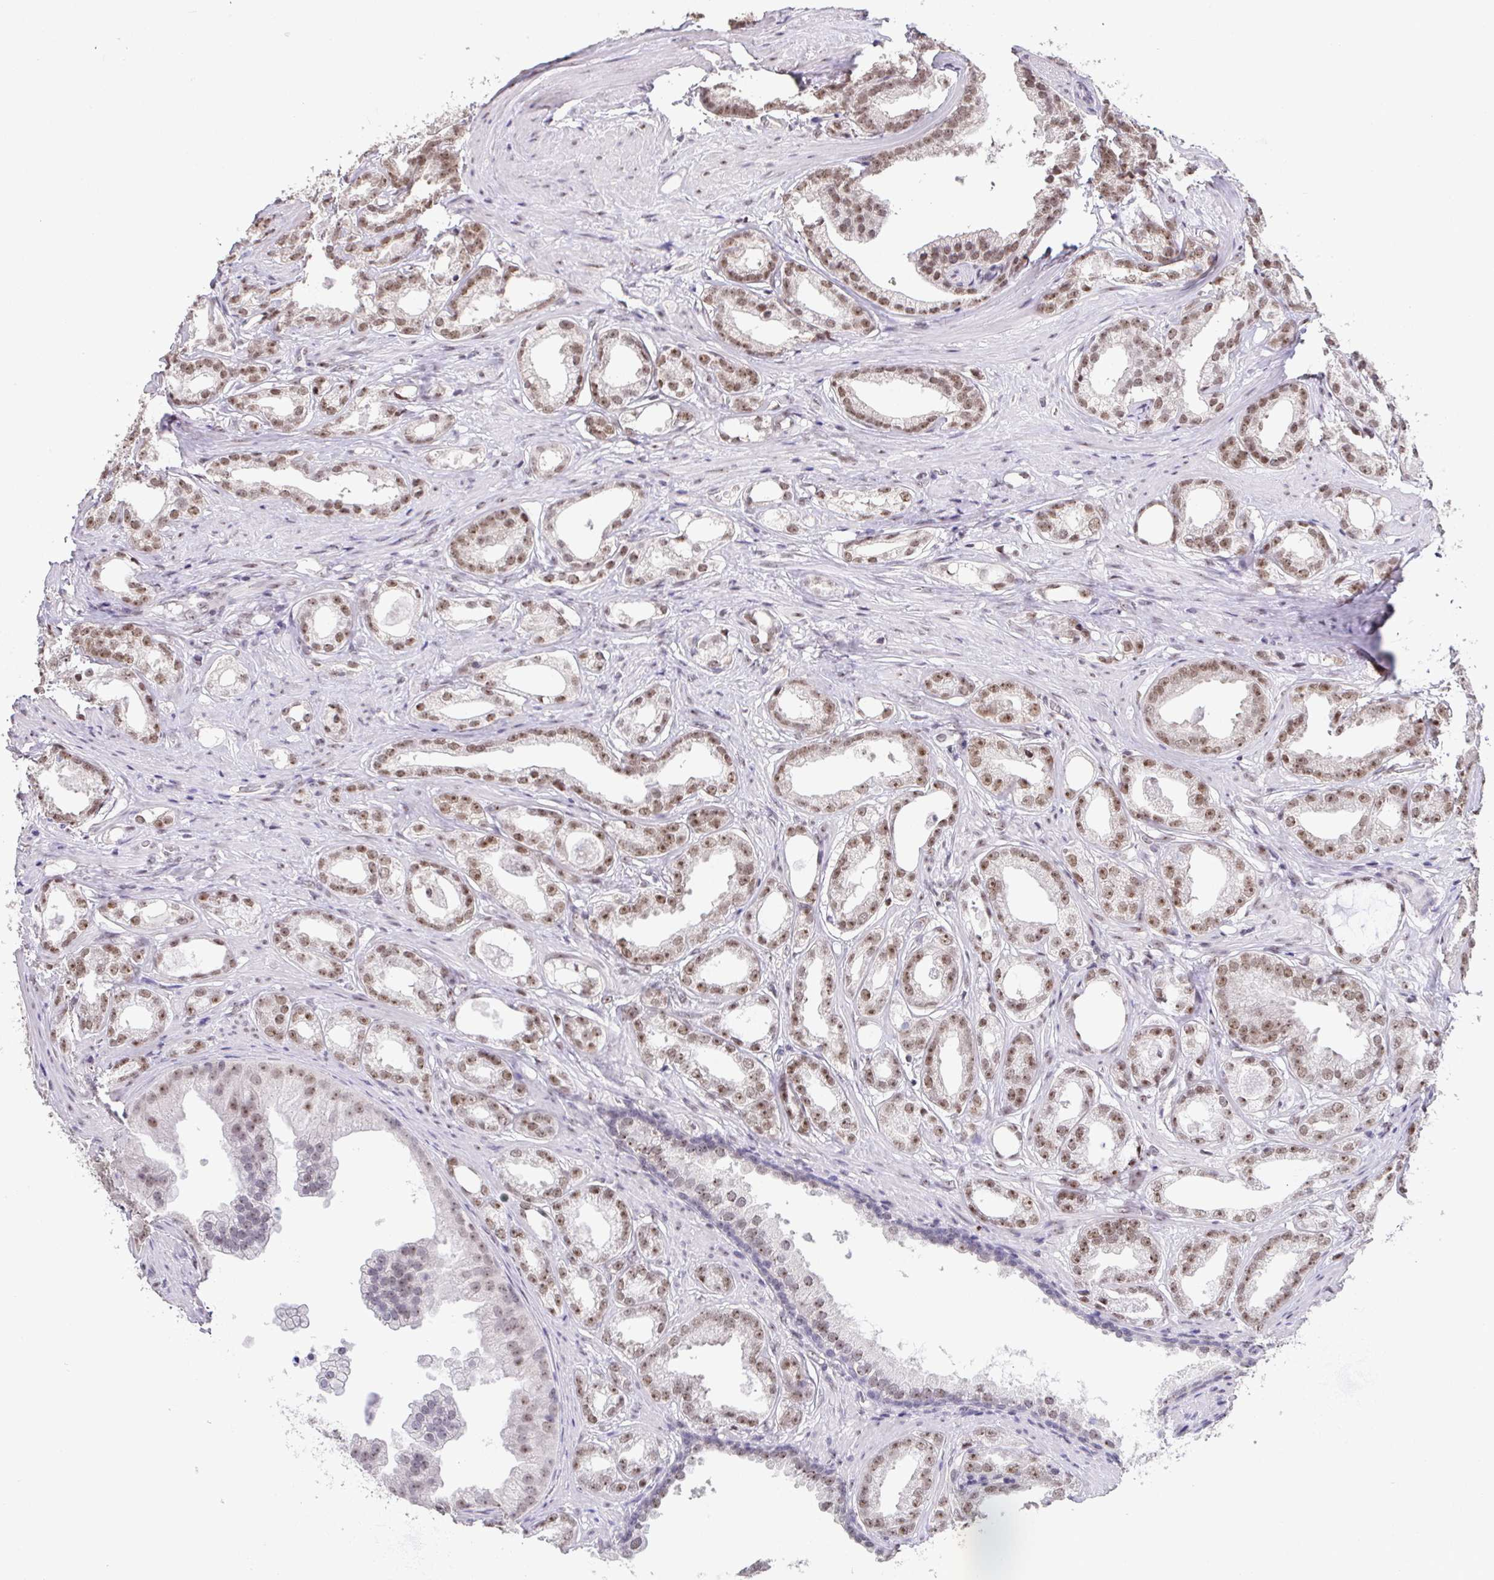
{"staining": {"intensity": "moderate", "quantity": ">75%", "location": "nuclear"}, "tissue": "prostate cancer", "cell_type": "Tumor cells", "image_type": "cancer", "snomed": [{"axis": "morphology", "description": "Adenocarcinoma, Low grade"}, {"axis": "topography", "description": "Prostate"}], "caption": "Immunohistochemical staining of prostate cancer reveals moderate nuclear protein staining in about >75% of tumor cells.", "gene": "ZNF800", "patient": {"sex": "male", "age": 65}}